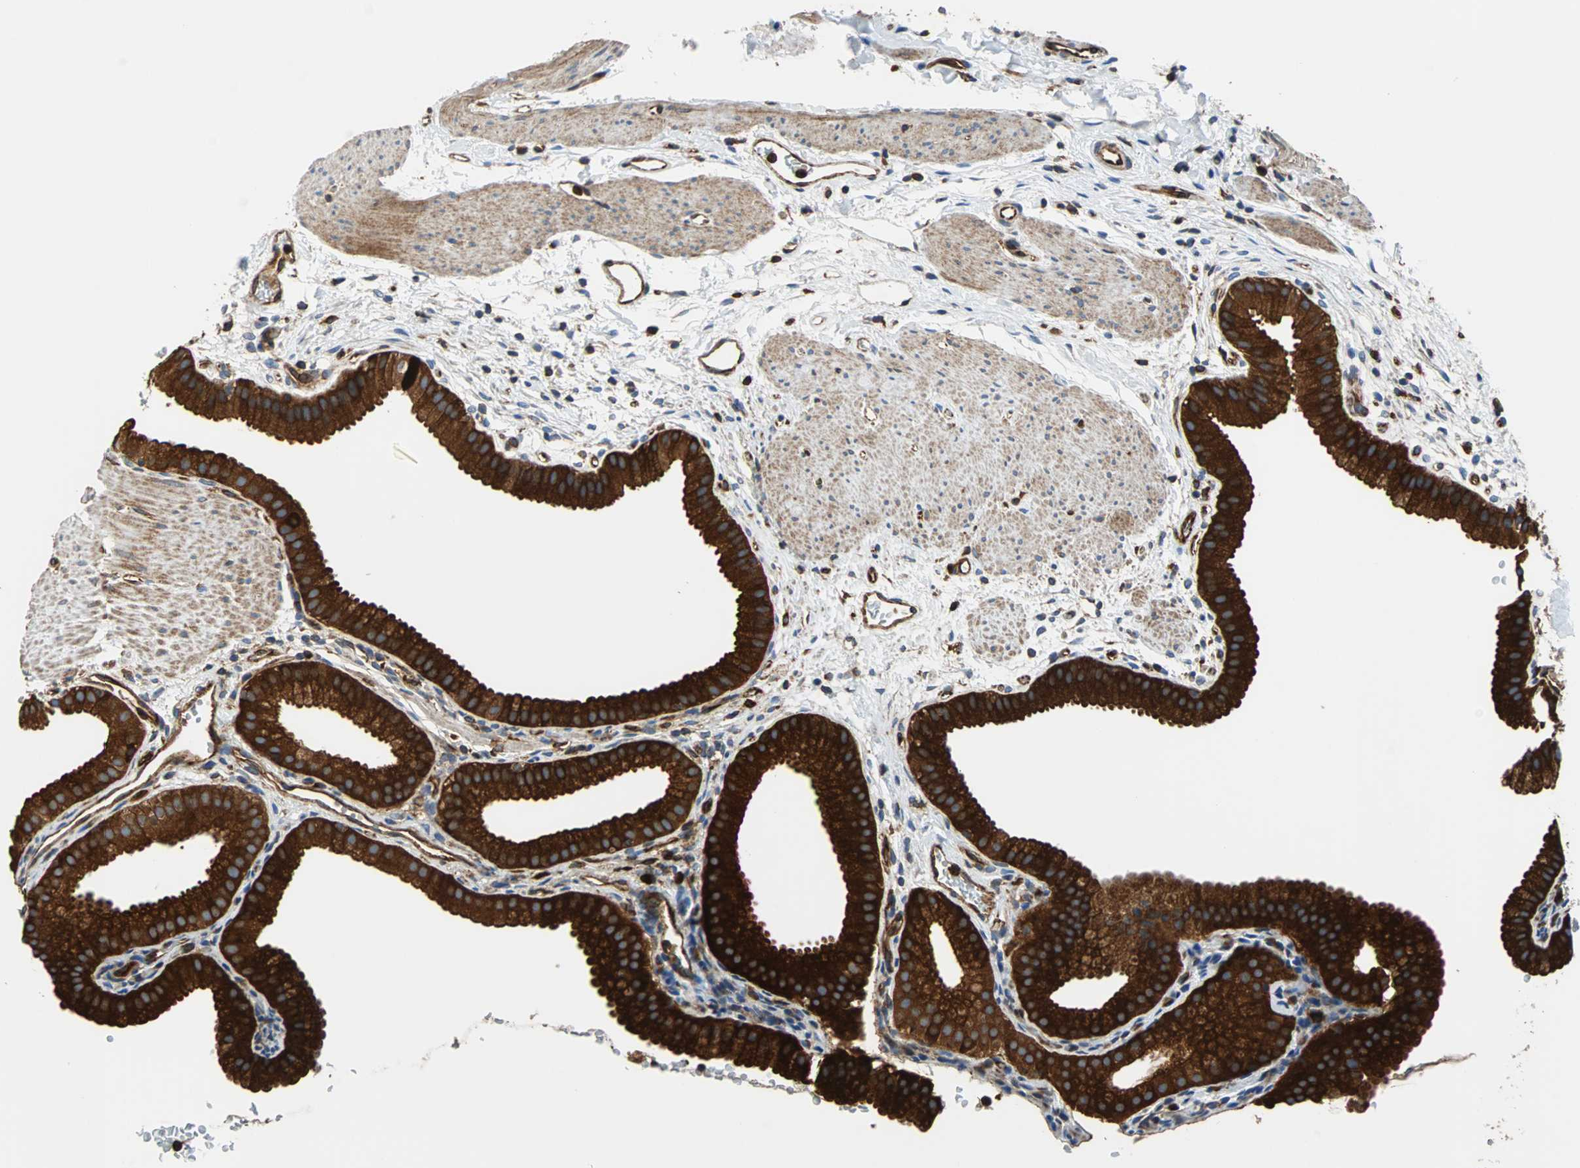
{"staining": {"intensity": "strong", "quantity": ">75%", "location": "cytoplasmic/membranous"}, "tissue": "gallbladder", "cell_type": "Glandular cells", "image_type": "normal", "snomed": [{"axis": "morphology", "description": "Normal tissue, NOS"}, {"axis": "topography", "description": "Gallbladder"}], "caption": "This is a micrograph of IHC staining of unremarkable gallbladder, which shows strong staining in the cytoplasmic/membranous of glandular cells.", "gene": "PLCG2", "patient": {"sex": "female", "age": 64}}